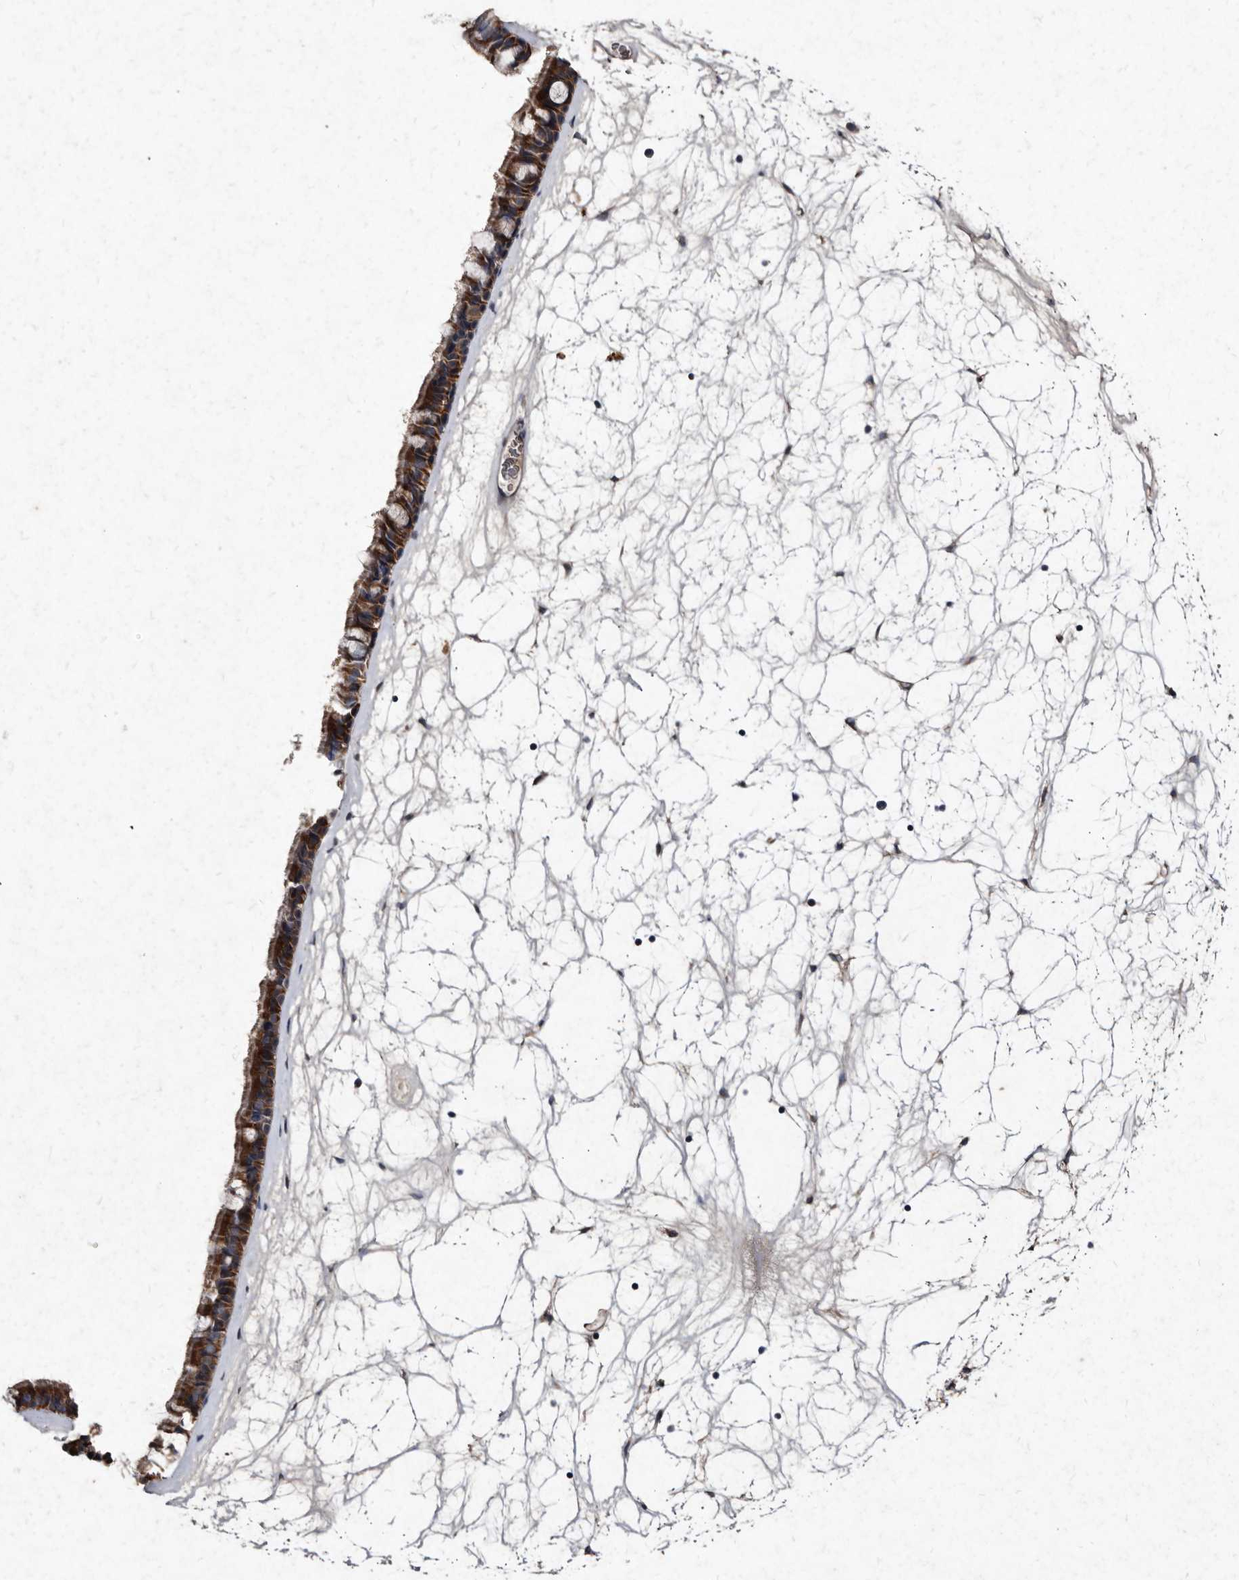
{"staining": {"intensity": "strong", "quantity": ">75%", "location": "cytoplasmic/membranous"}, "tissue": "nasopharynx", "cell_type": "Respiratory epithelial cells", "image_type": "normal", "snomed": [{"axis": "morphology", "description": "Normal tissue, NOS"}, {"axis": "topography", "description": "Nasopharynx"}], "caption": "A histopathology image of nasopharynx stained for a protein demonstrates strong cytoplasmic/membranous brown staining in respiratory epithelial cells. Ihc stains the protein in brown and the nuclei are stained blue.", "gene": "YPEL1", "patient": {"sex": "male", "age": 64}}